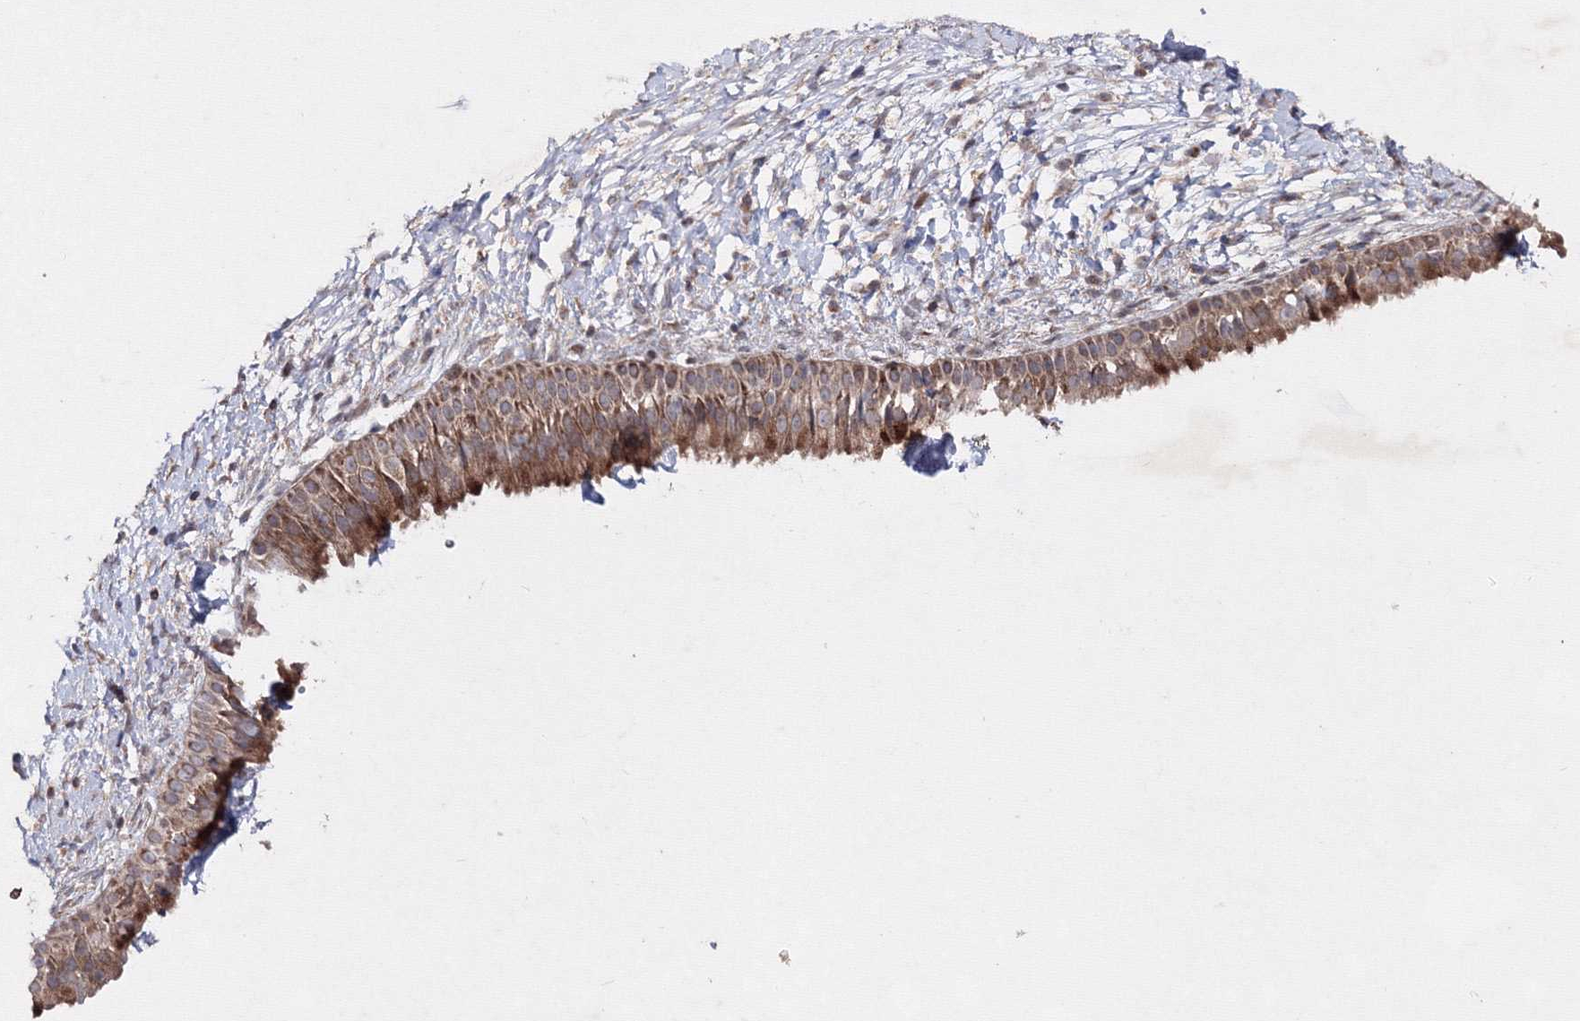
{"staining": {"intensity": "moderate", "quantity": ">75%", "location": "cytoplasmic/membranous"}, "tissue": "nasopharynx", "cell_type": "Respiratory epithelial cells", "image_type": "normal", "snomed": [{"axis": "morphology", "description": "Normal tissue, NOS"}, {"axis": "topography", "description": "Nasopharynx"}], "caption": "Immunohistochemical staining of normal human nasopharynx exhibits medium levels of moderate cytoplasmic/membranous expression in approximately >75% of respiratory epithelial cells.", "gene": "GFM1", "patient": {"sex": "male", "age": 22}}